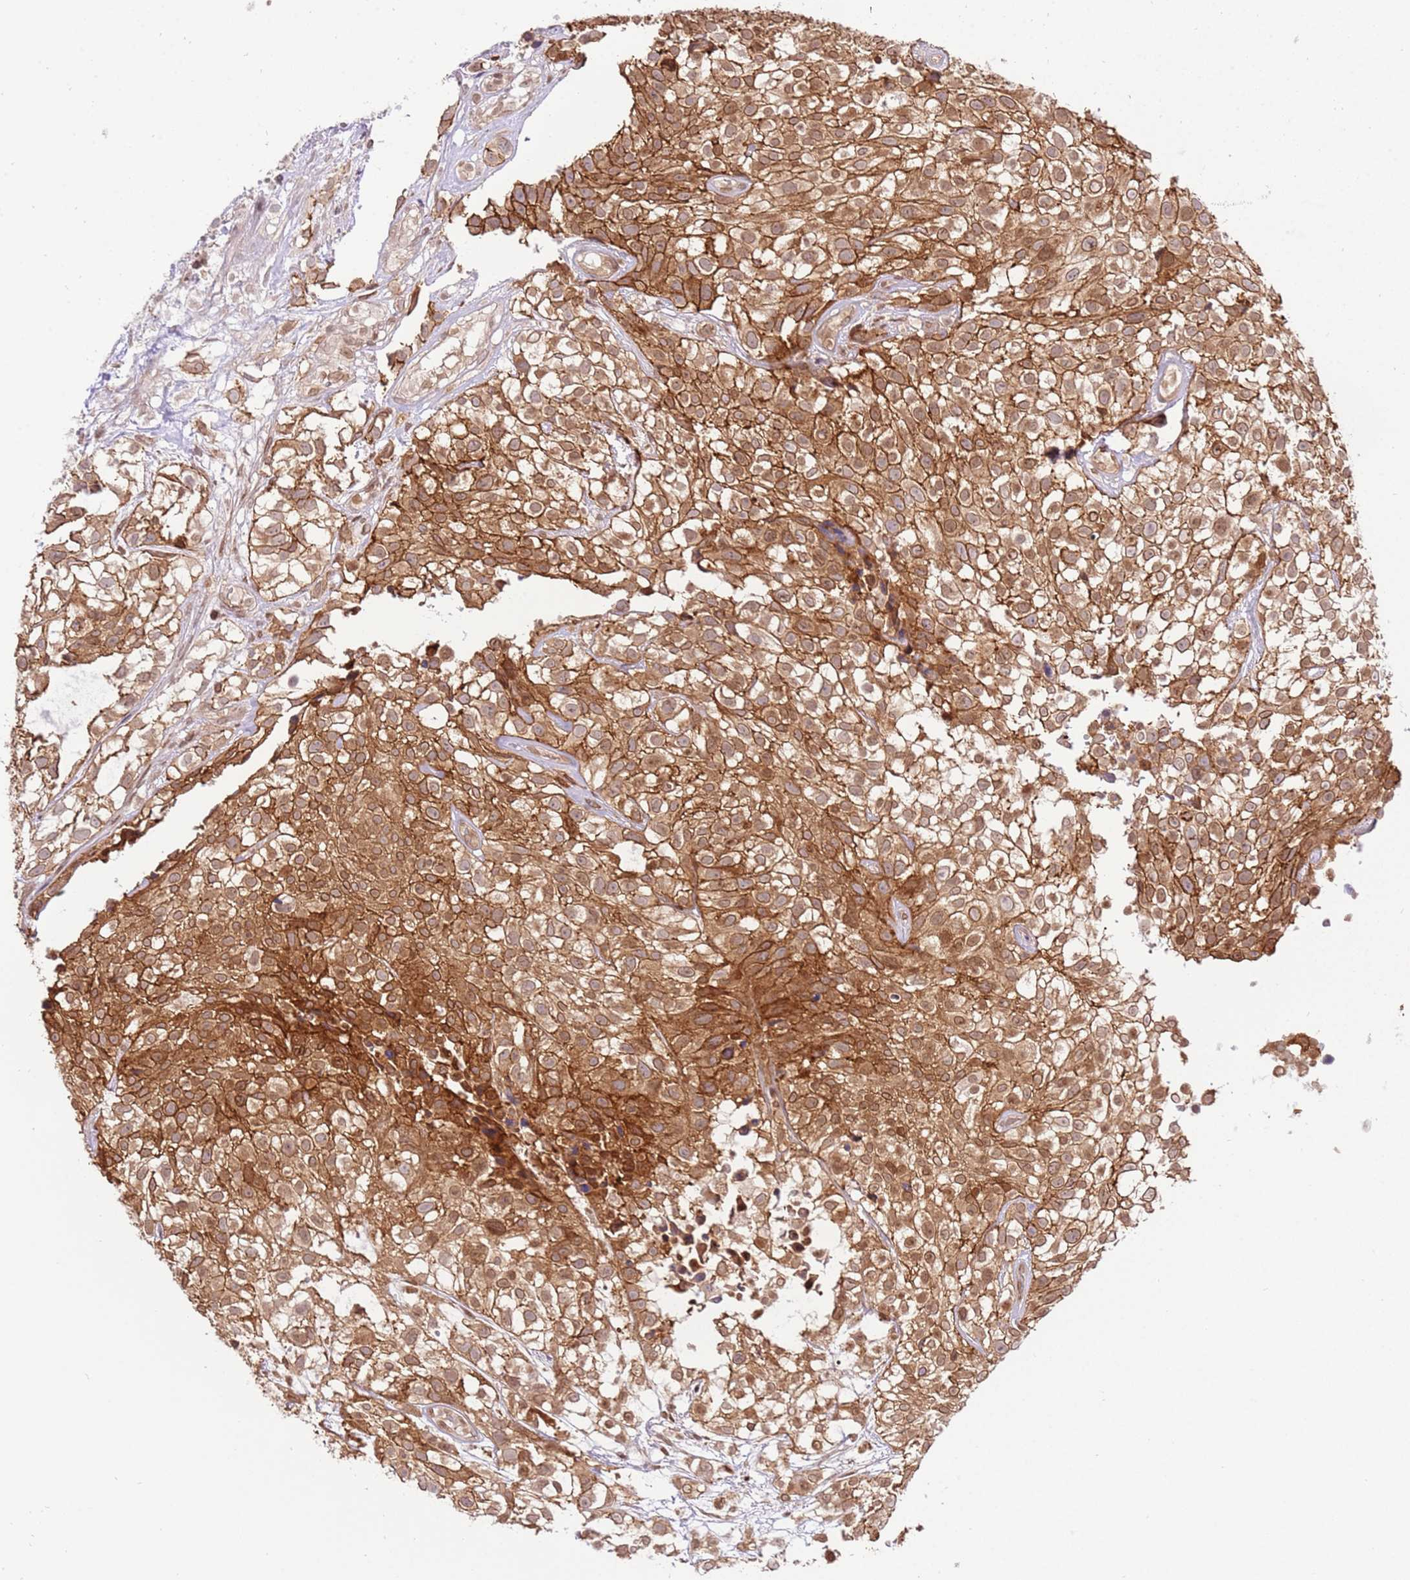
{"staining": {"intensity": "strong", "quantity": ">75%", "location": "cytoplasmic/membranous"}, "tissue": "urothelial cancer", "cell_type": "Tumor cells", "image_type": "cancer", "snomed": [{"axis": "morphology", "description": "Urothelial carcinoma, High grade"}, {"axis": "topography", "description": "Urinary bladder"}], "caption": "The image exhibits staining of high-grade urothelial carcinoma, revealing strong cytoplasmic/membranous protein positivity (brown color) within tumor cells. Using DAB (3,3'-diaminobenzidine) (brown) and hematoxylin (blue) stains, captured at high magnification using brightfield microscopy.", "gene": "TRIM37", "patient": {"sex": "male", "age": 56}}